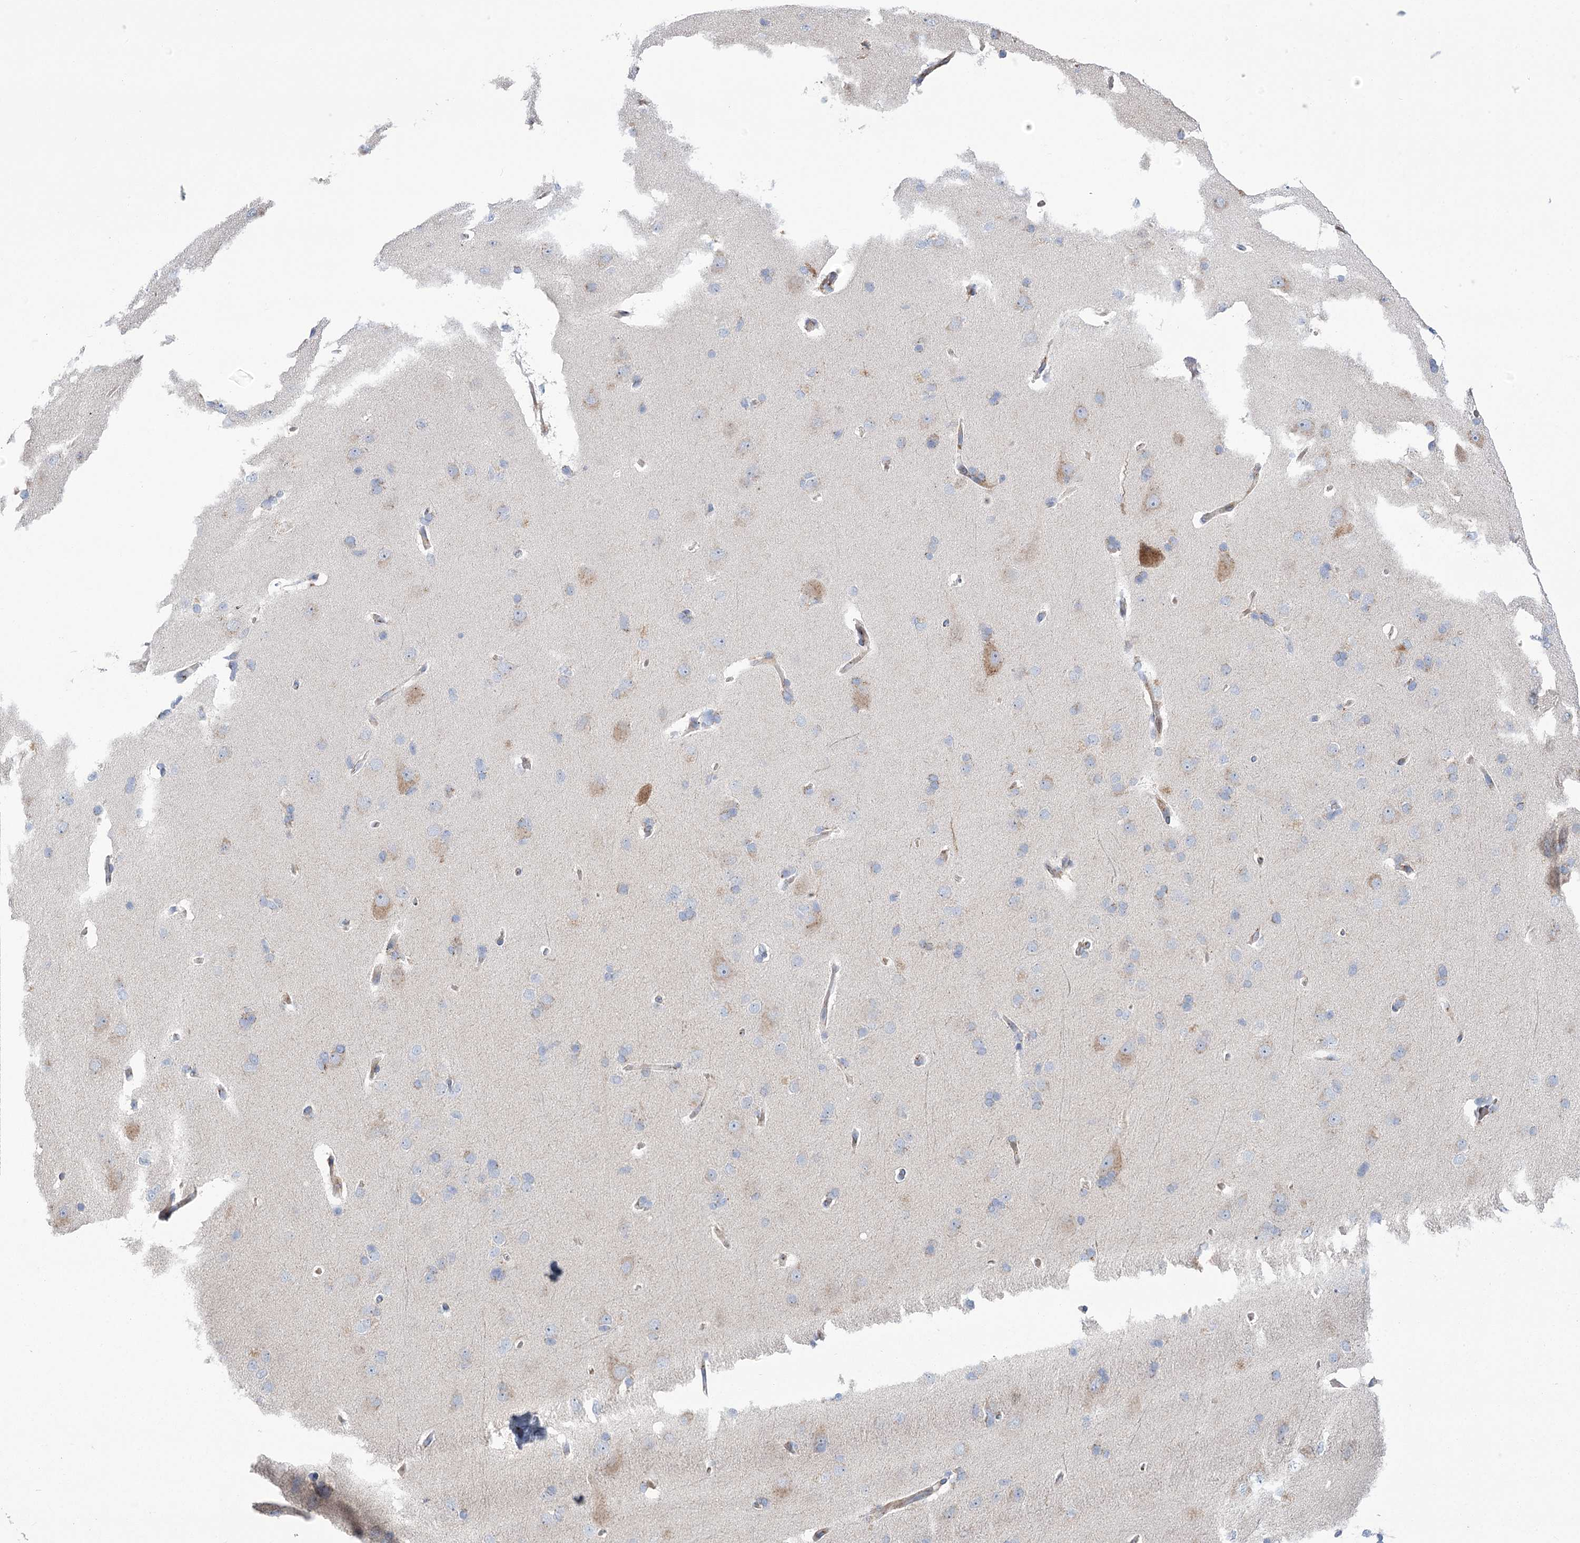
{"staining": {"intensity": "weak", "quantity": "25%-75%", "location": "cytoplasmic/membranous"}, "tissue": "cerebral cortex", "cell_type": "Endothelial cells", "image_type": "normal", "snomed": [{"axis": "morphology", "description": "Normal tissue, NOS"}, {"axis": "topography", "description": "Cerebral cortex"}], "caption": "Immunohistochemical staining of benign cerebral cortex shows weak cytoplasmic/membranous protein positivity in approximately 25%-75% of endothelial cells.", "gene": "NME7", "patient": {"sex": "male", "age": 62}}